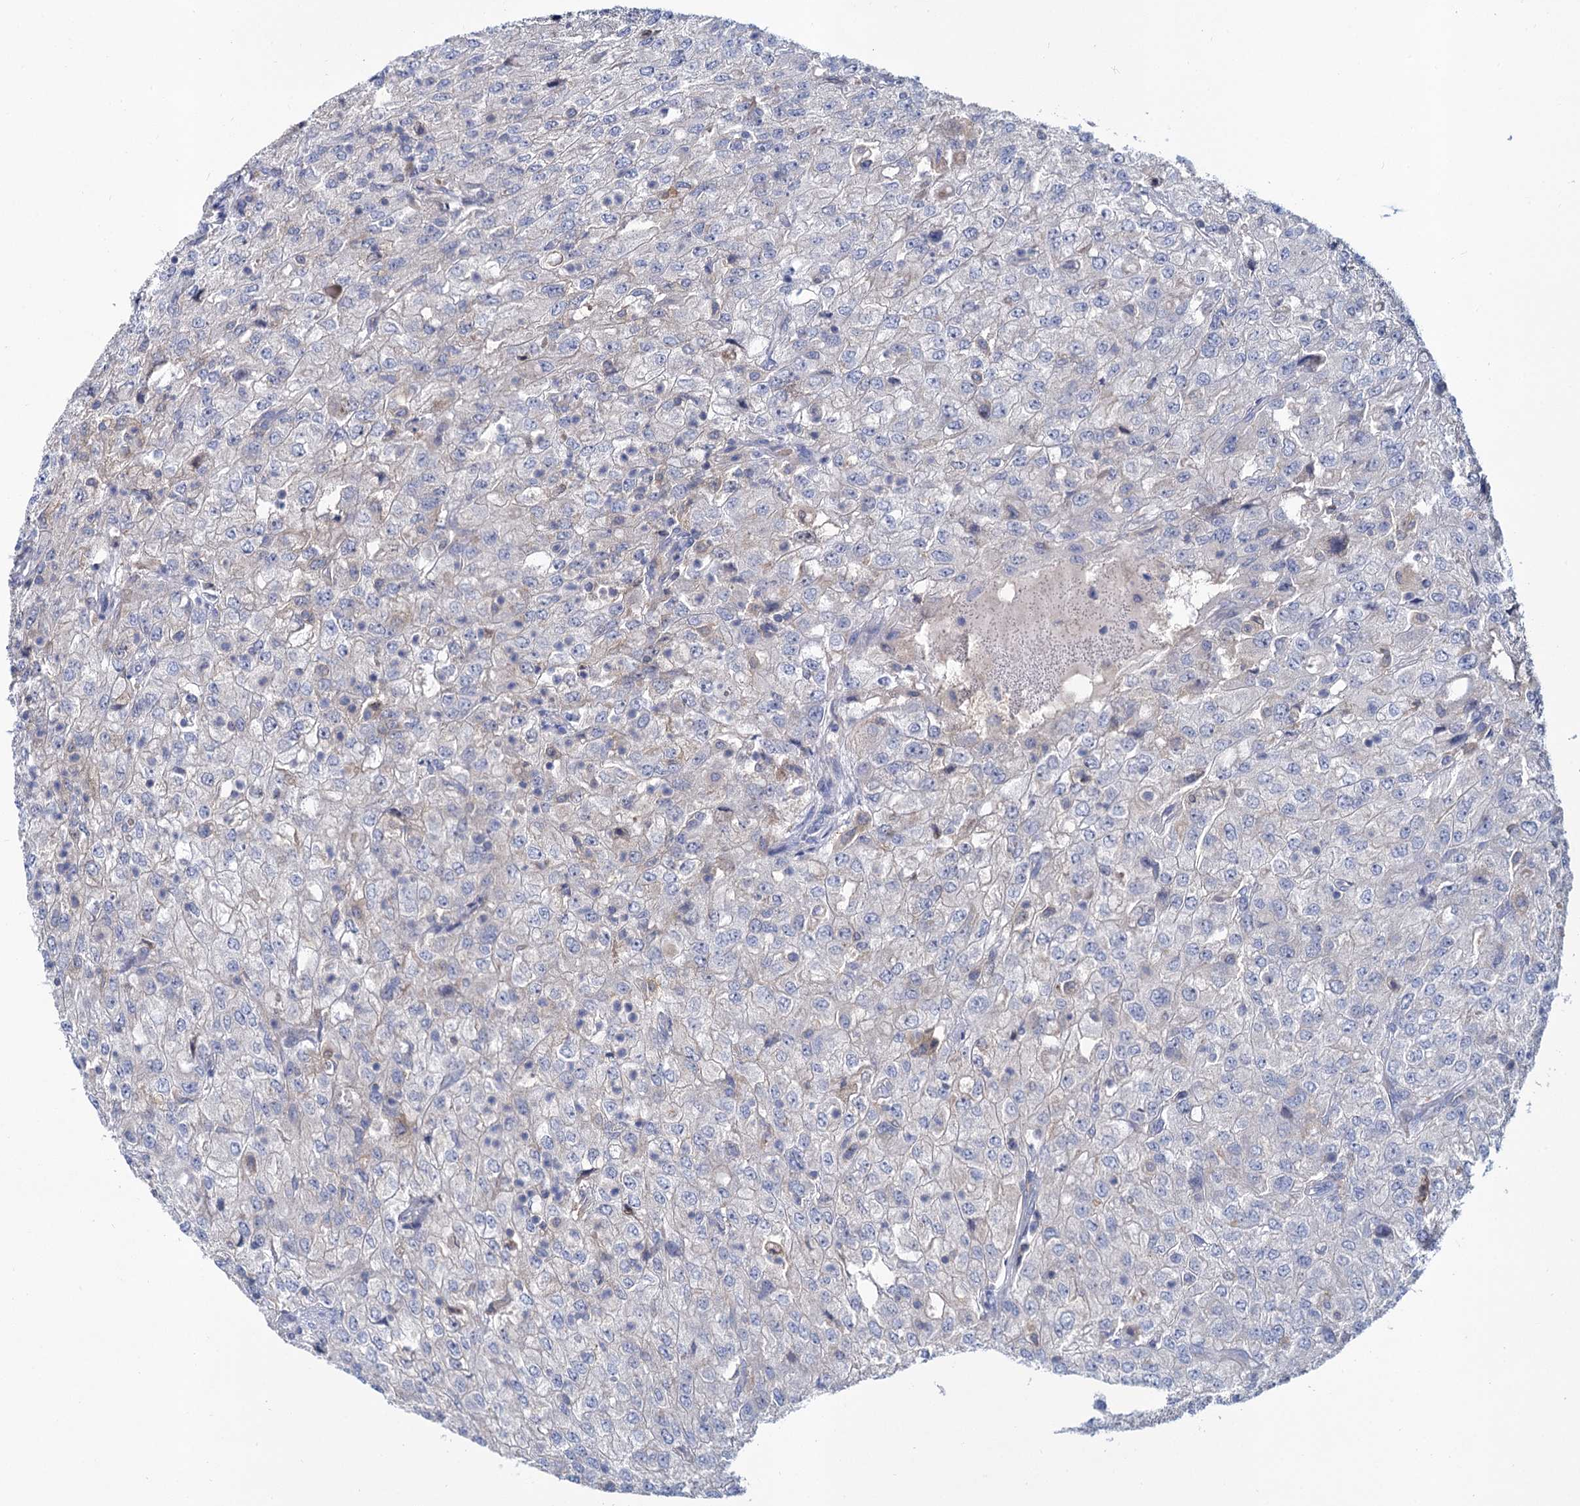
{"staining": {"intensity": "negative", "quantity": "none", "location": "none"}, "tissue": "renal cancer", "cell_type": "Tumor cells", "image_type": "cancer", "snomed": [{"axis": "morphology", "description": "Adenocarcinoma, NOS"}, {"axis": "topography", "description": "Kidney"}], "caption": "This is an IHC photomicrograph of human renal adenocarcinoma. There is no staining in tumor cells.", "gene": "GCLC", "patient": {"sex": "female", "age": 54}}